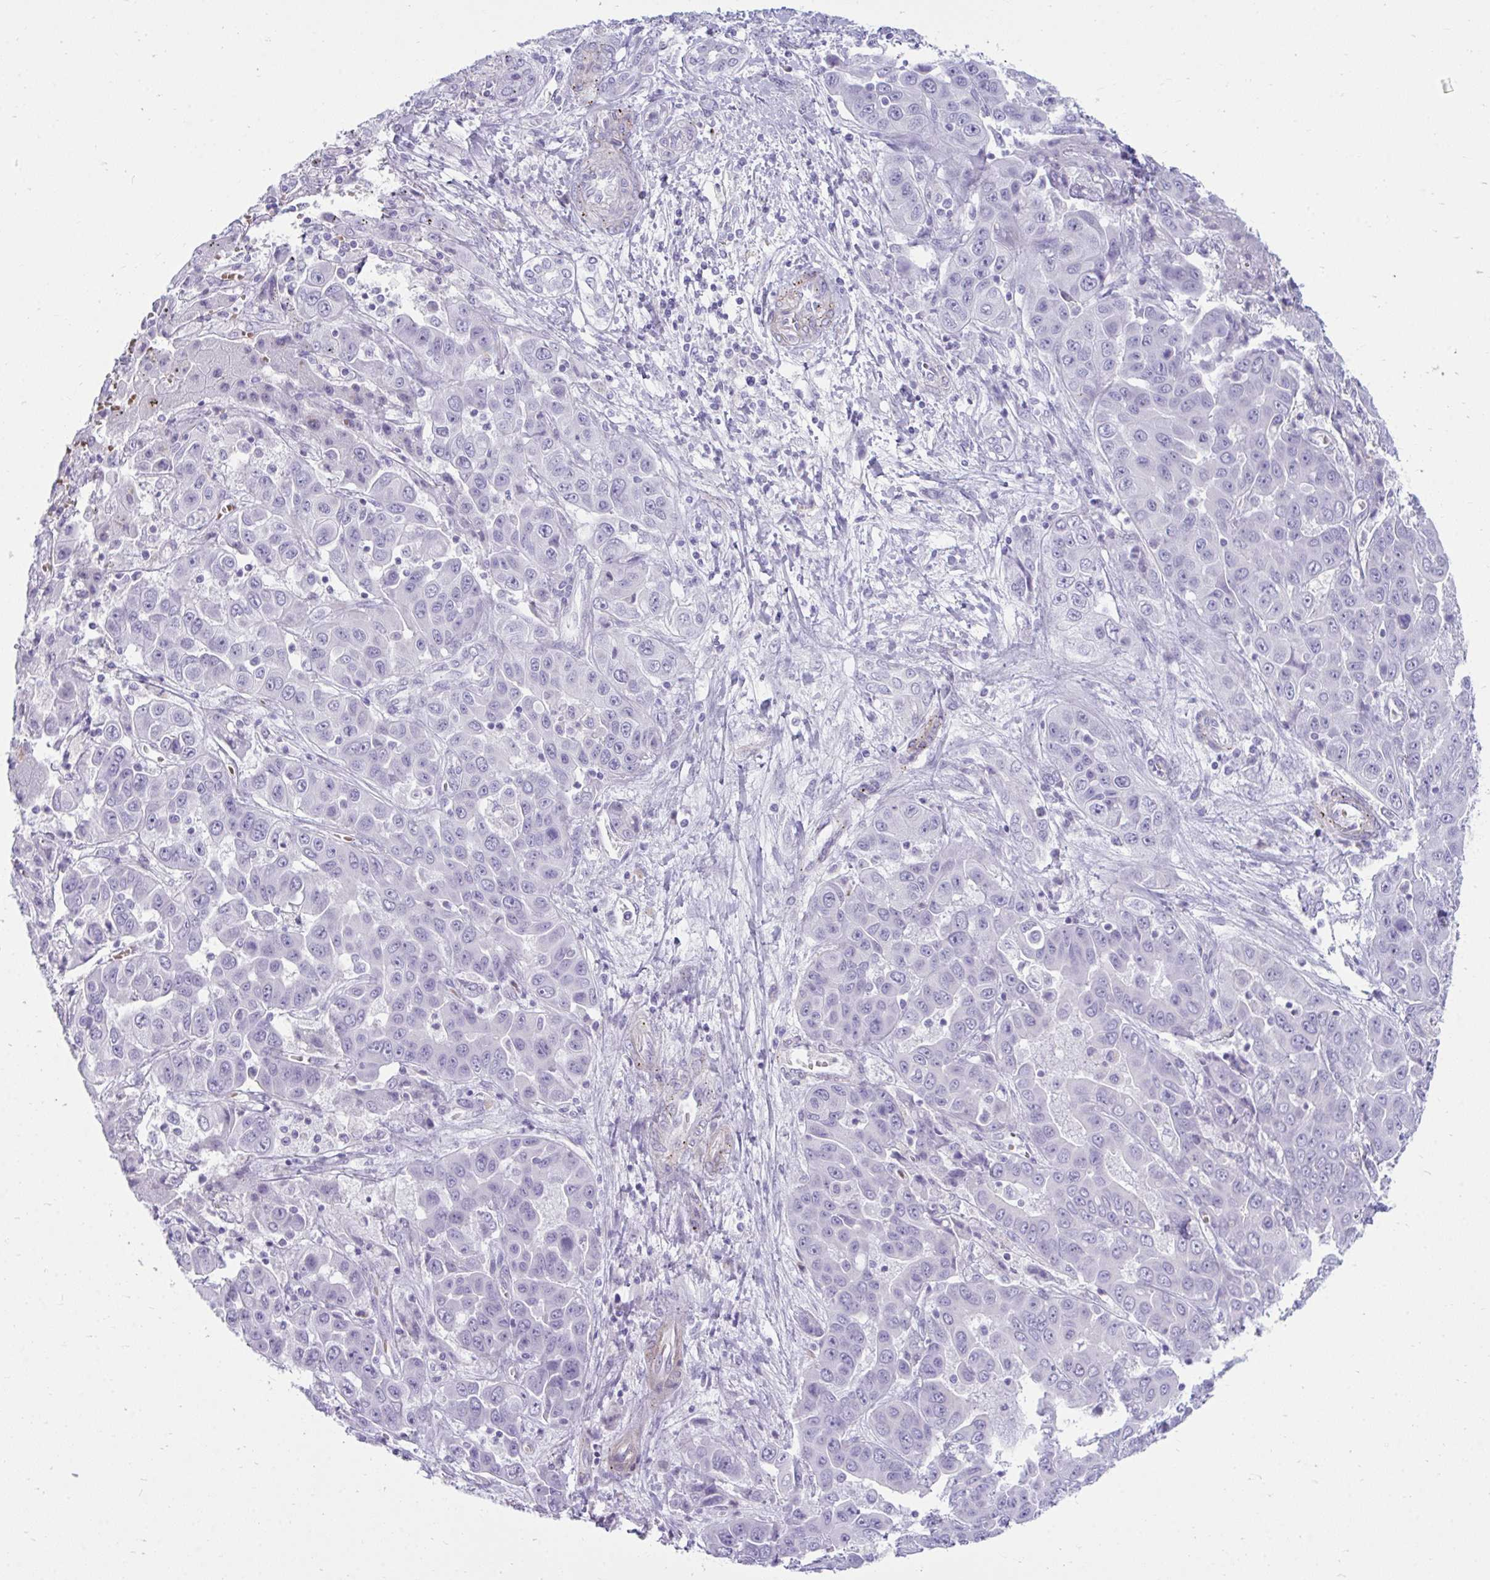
{"staining": {"intensity": "negative", "quantity": "none", "location": "none"}, "tissue": "liver cancer", "cell_type": "Tumor cells", "image_type": "cancer", "snomed": [{"axis": "morphology", "description": "Cholangiocarcinoma"}, {"axis": "topography", "description": "Liver"}], "caption": "The image exhibits no staining of tumor cells in cholangiocarcinoma (liver). (Brightfield microscopy of DAB immunohistochemistry (IHC) at high magnification).", "gene": "UBL3", "patient": {"sex": "female", "age": 52}}